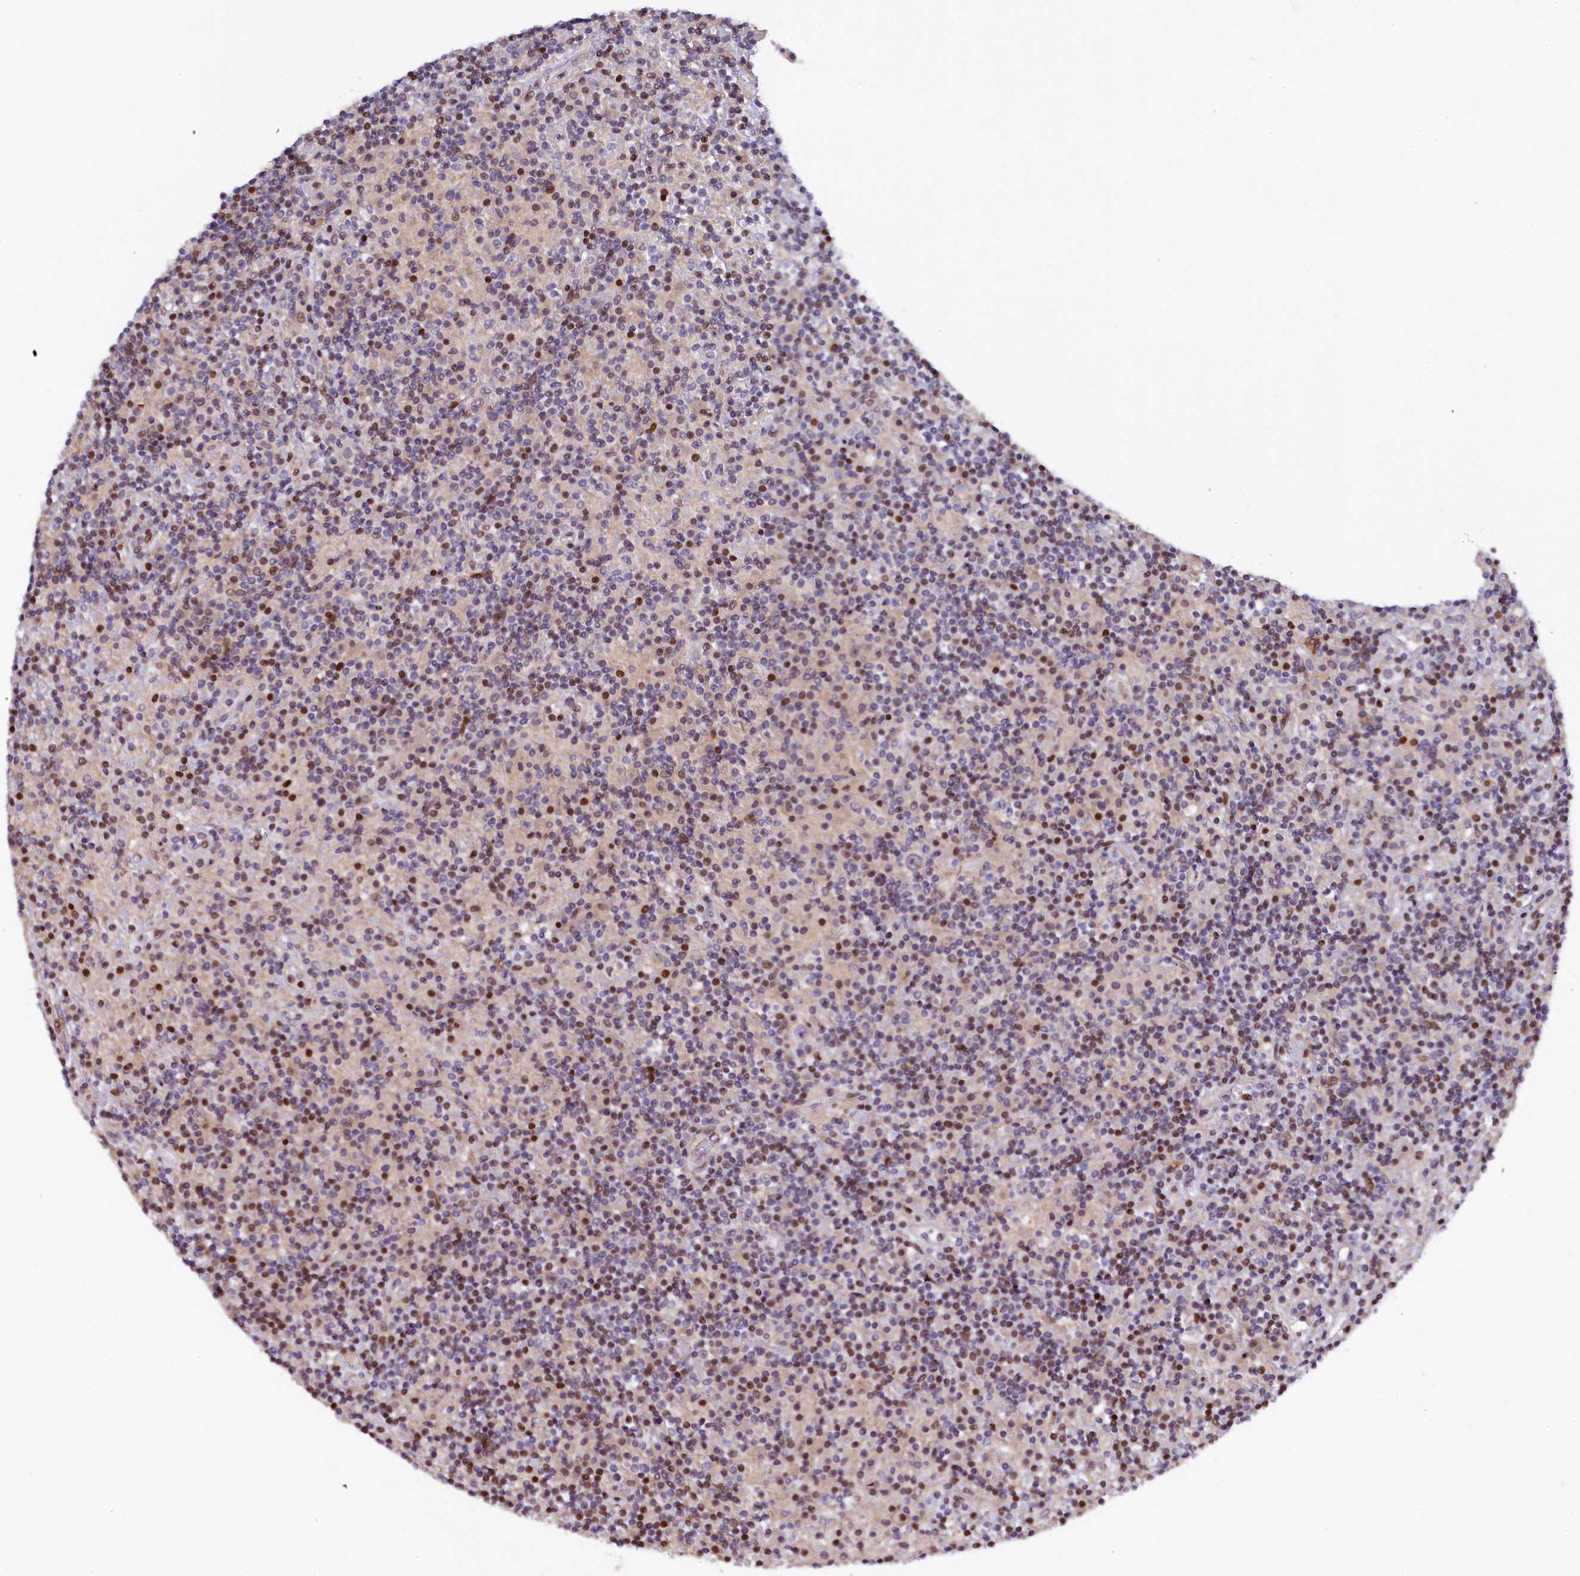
{"staining": {"intensity": "negative", "quantity": "none", "location": "none"}, "tissue": "lymphoma", "cell_type": "Tumor cells", "image_type": "cancer", "snomed": [{"axis": "morphology", "description": "Hodgkin's disease, NOS"}, {"axis": "topography", "description": "Lymph node"}], "caption": "DAB immunohistochemical staining of Hodgkin's disease exhibits no significant positivity in tumor cells. (DAB (3,3'-diaminobenzidine) immunohistochemistry, high magnification).", "gene": "TGDS", "patient": {"sex": "male", "age": 70}}